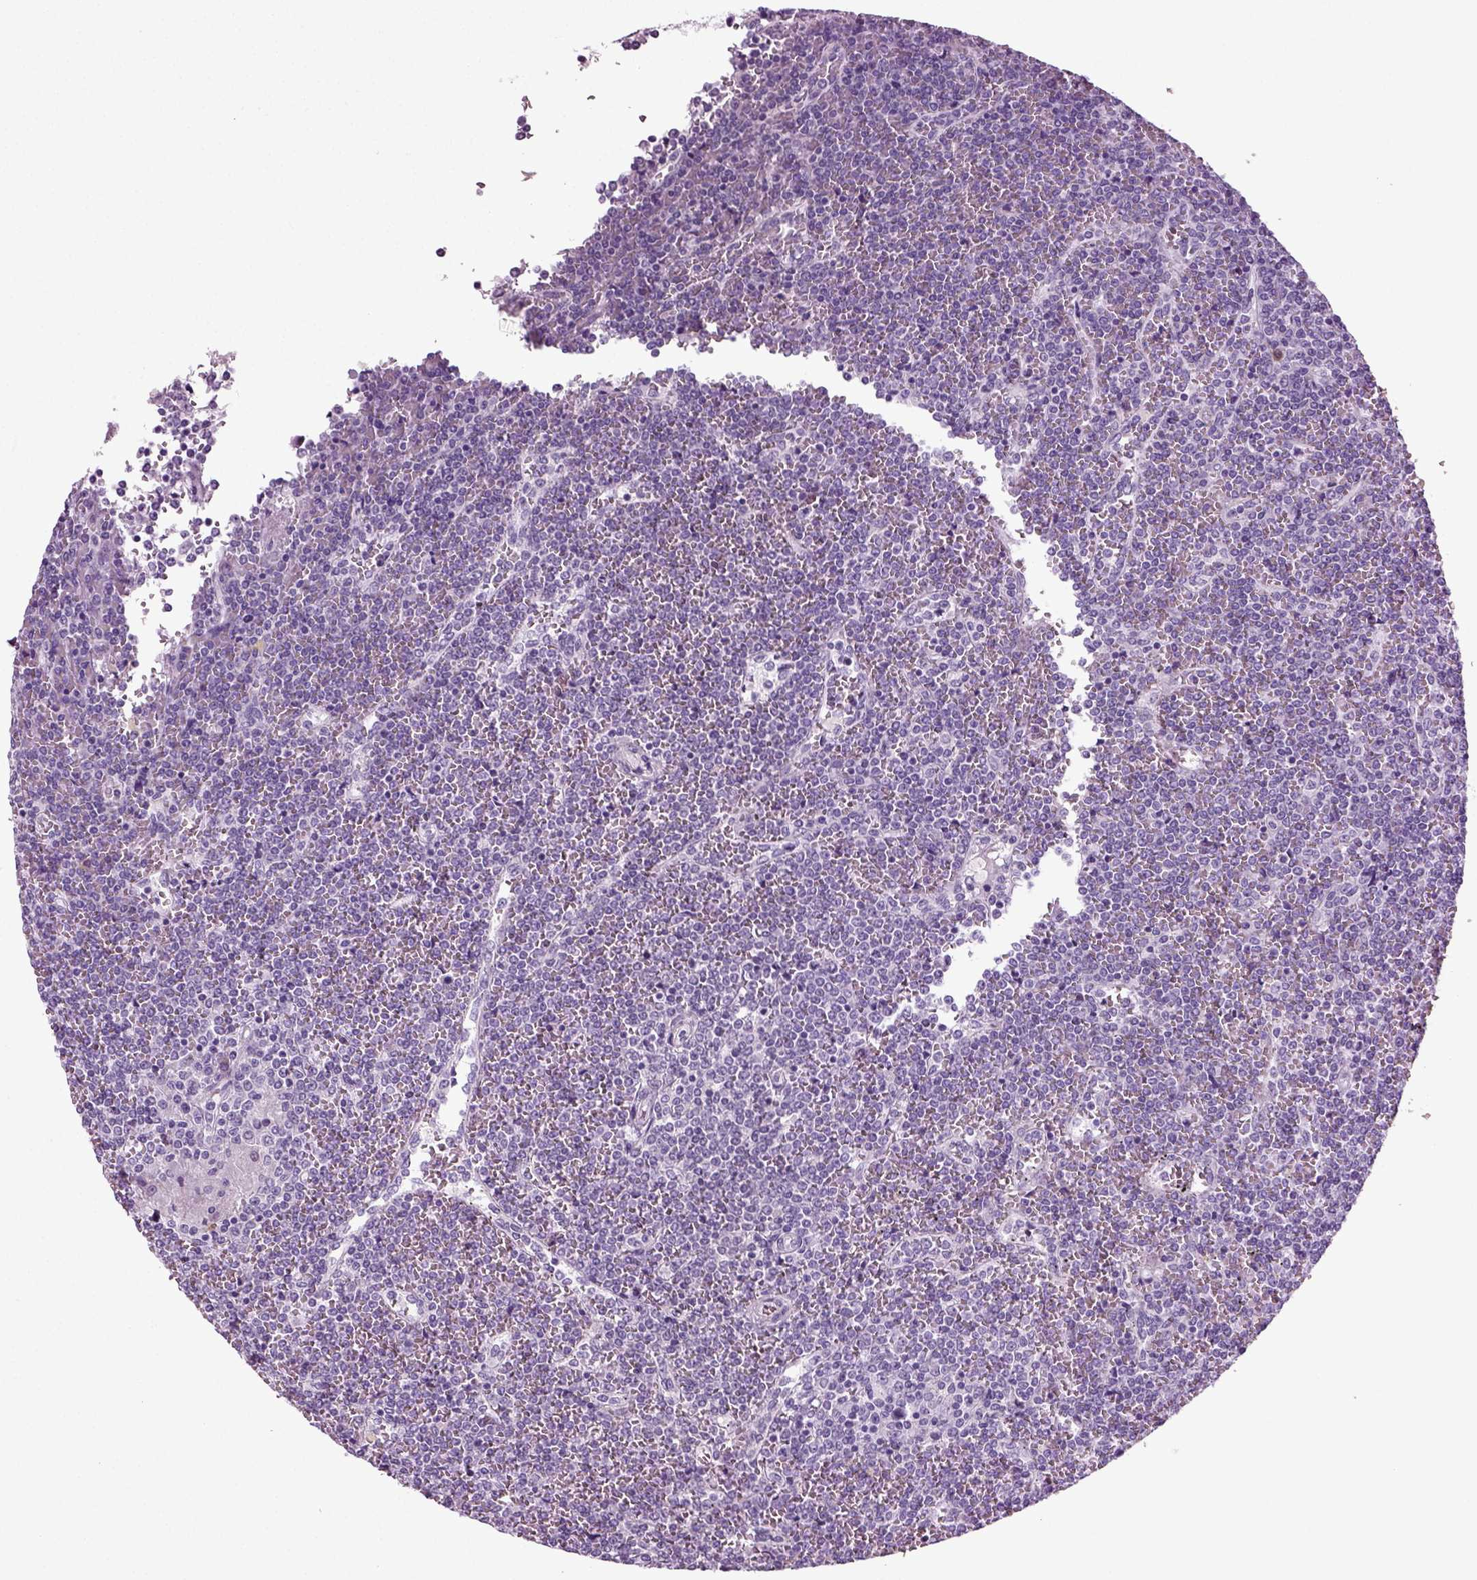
{"staining": {"intensity": "negative", "quantity": "none", "location": "none"}, "tissue": "lymphoma", "cell_type": "Tumor cells", "image_type": "cancer", "snomed": [{"axis": "morphology", "description": "Malignant lymphoma, non-Hodgkin's type, Low grade"}, {"axis": "topography", "description": "Spleen"}], "caption": "Immunohistochemistry micrograph of neoplastic tissue: human lymphoma stained with DAB displays no significant protein expression in tumor cells.", "gene": "PRLH", "patient": {"sex": "female", "age": 19}}